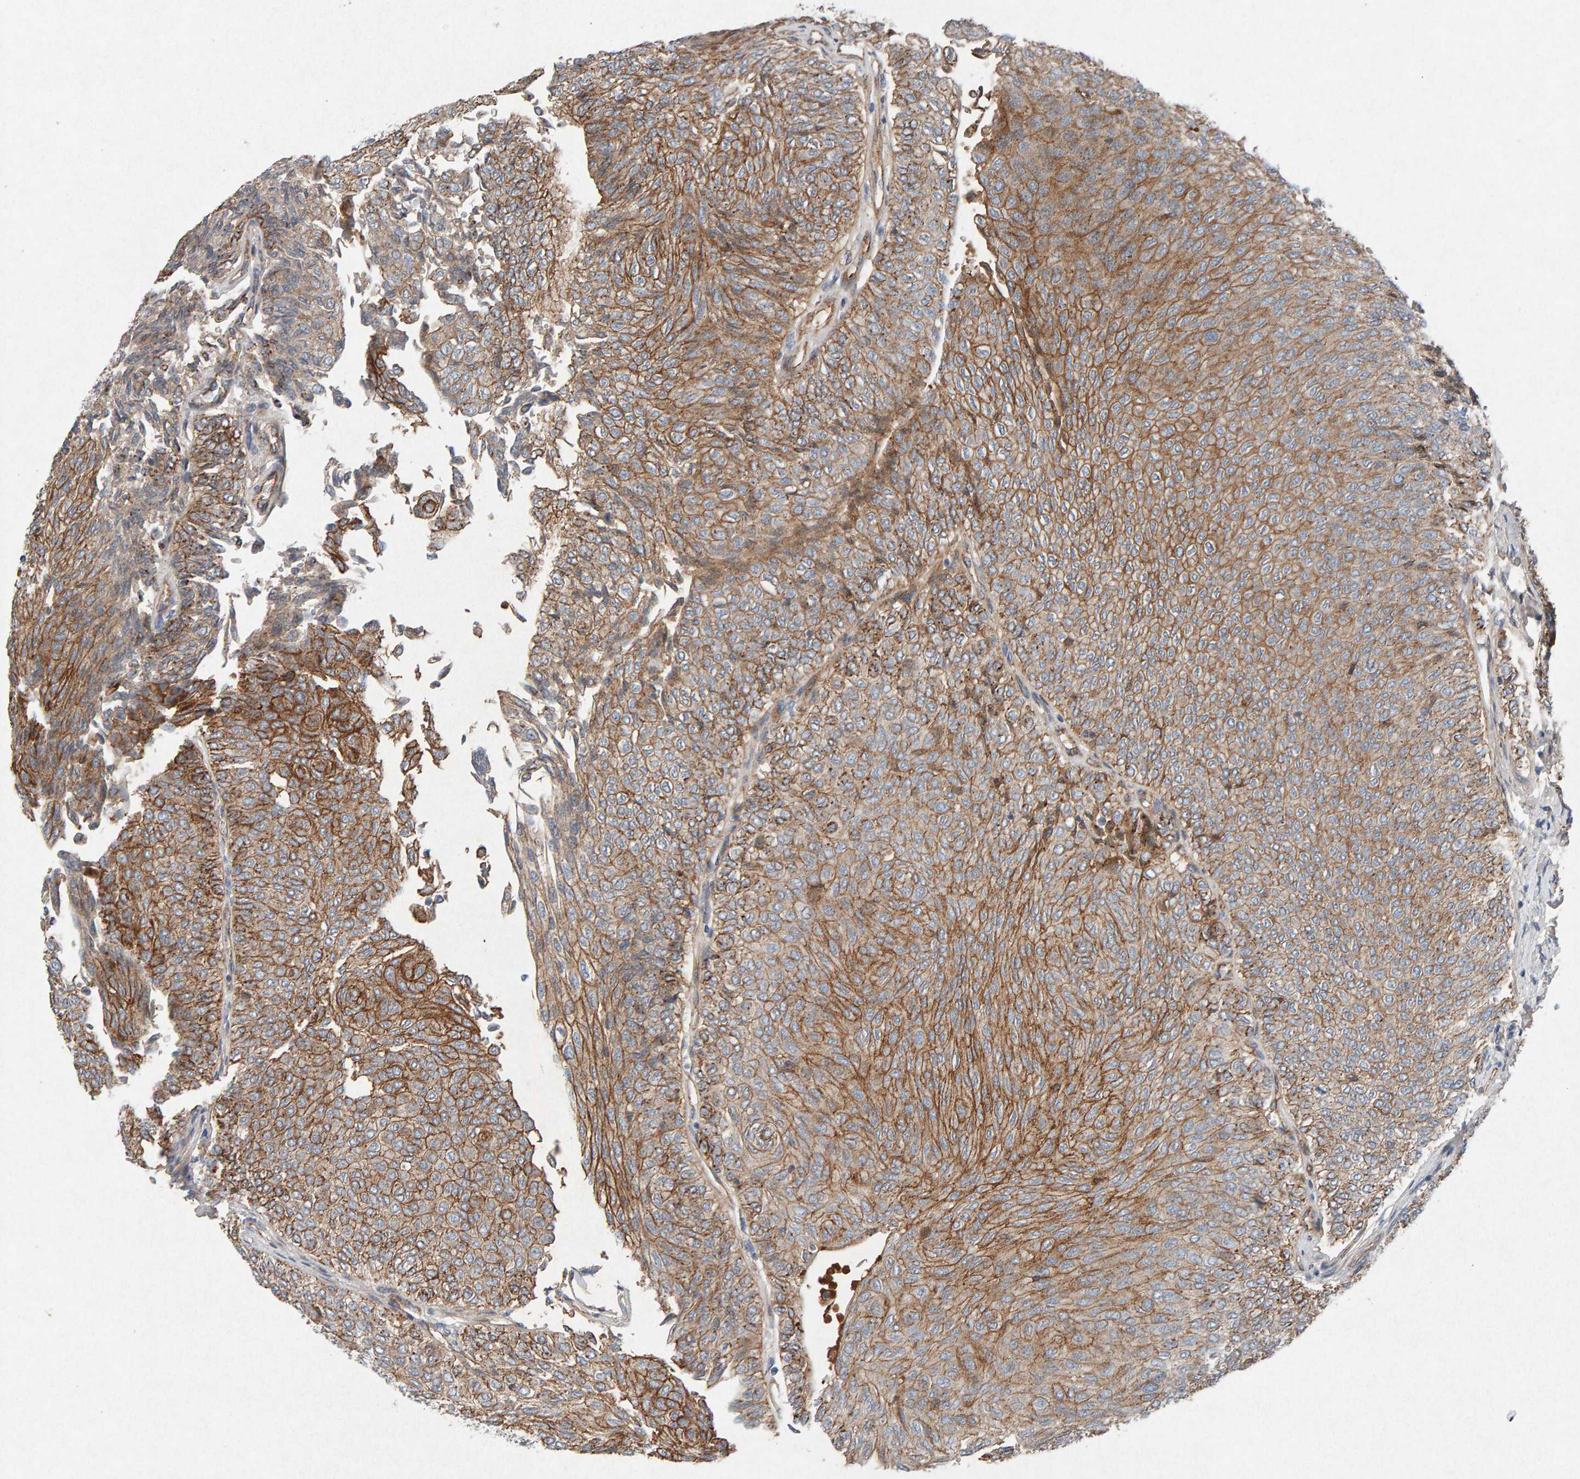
{"staining": {"intensity": "moderate", "quantity": ">75%", "location": "cytoplasmic/membranous"}, "tissue": "urothelial cancer", "cell_type": "Tumor cells", "image_type": "cancer", "snomed": [{"axis": "morphology", "description": "Urothelial carcinoma, Low grade"}, {"axis": "topography", "description": "Urinary bladder"}], "caption": "Moderate cytoplasmic/membranous staining is appreciated in approximately >75% of tumor cells in low-grade urothelial carcinoma.", "gene": "PTPRM", "patient": {"sex": "male", "age": 78}}